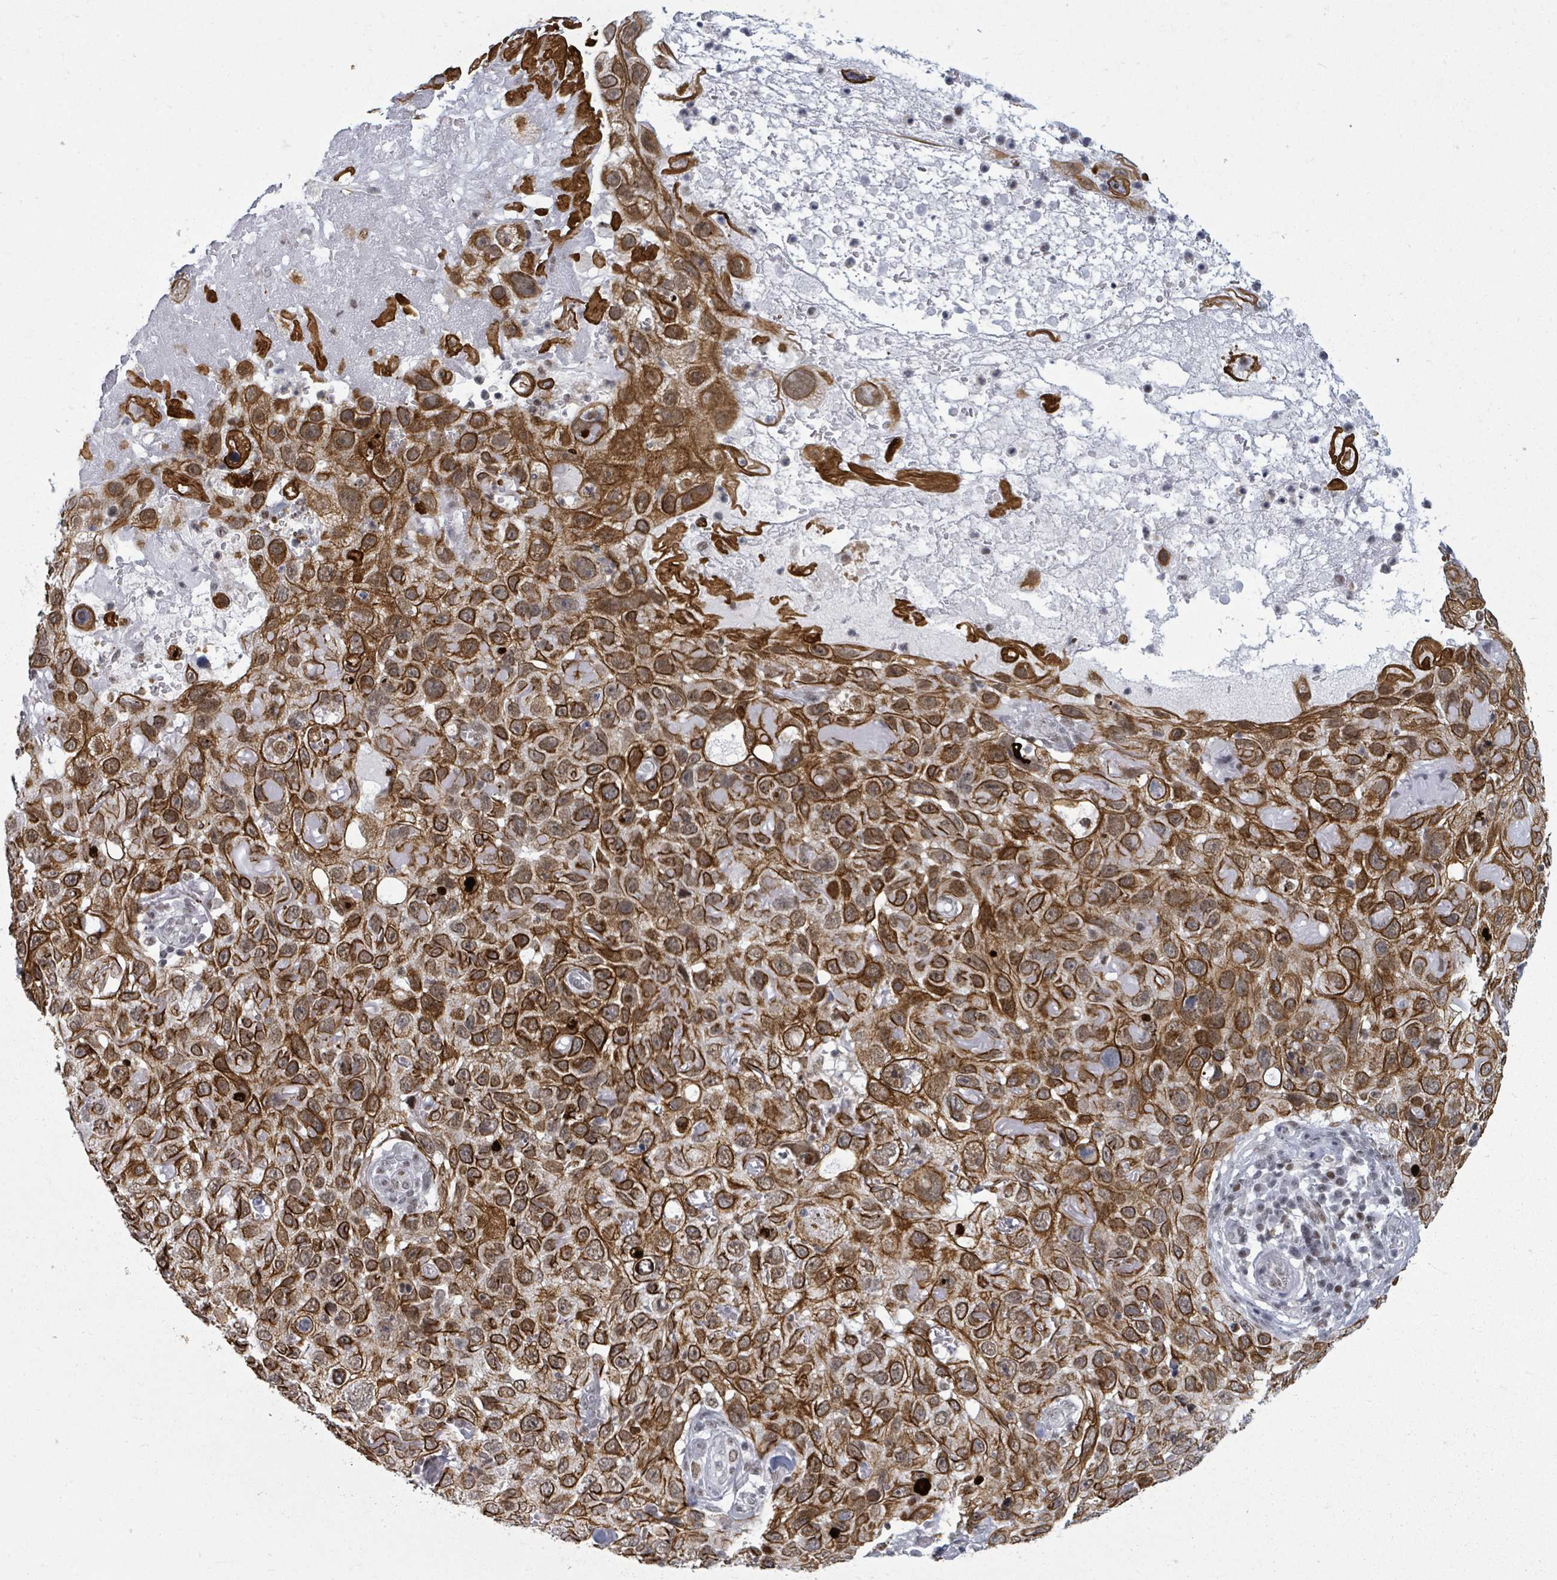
{"staining": {"intensity": "strong", "quantity": ">75%", "location": "cytoplasmic/membranous"}, "tissue": "skin cancer", "cell_type": "Tumor cells", "image_type": "cancer", "snomed": [{"axis": "morphology", "description": "Squamous cell carcinoma in situ, NOS"}, {"axis": "morphology", "description": "Squamous cell carcinoma, NOS"}, {"axis": "topography", "description": "Skin"}], "caption": "Skin cancer (squamous cell carcinoma) tissue exhibits strong cytoplasmic/membranous positivity in about >75% of tumor cells", "gene": "ERCC5", "patient": {"sex": "male", "age": 93}}